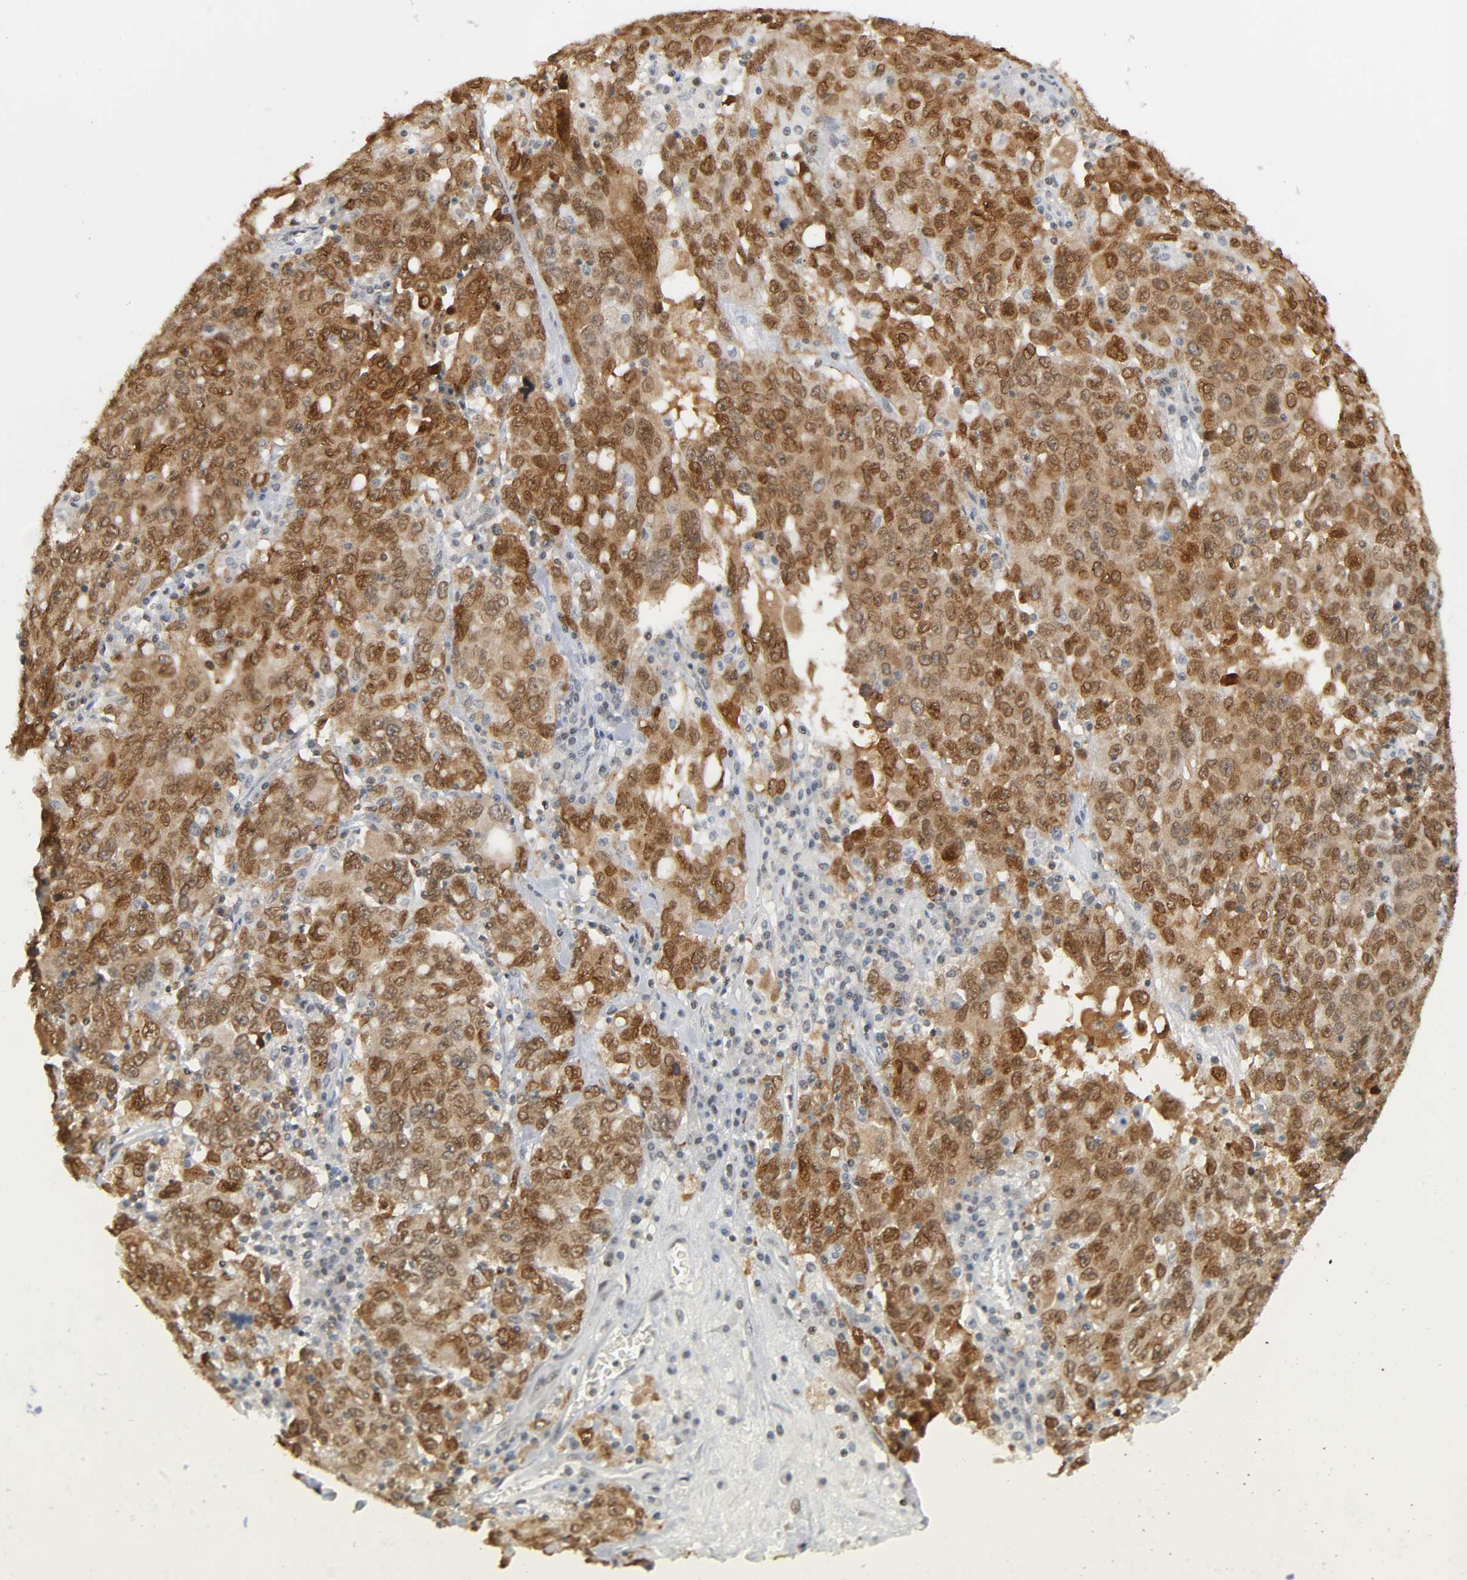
{"staining": {"intensity": "strong", "quantity": ">75%", "location": "nuclear"}, "tissue": "ovarian cancer", "cell_type": "Tumor cells", "image_type": "cancer", "snomed": [{"axis": "morphology", "description": "Carcinoma, endometroid"}, {"axis": "topography", "description": "Ovary"}], "caption": "This micrograph displays immunohistochemistry (IHC) staining of human endometroid carcinoma (ovarian), with high strong nuclear positivity in about >75% of tumor cells.", "gene": "SUMO1", "patient": {"sex": "female", "age": 62}}